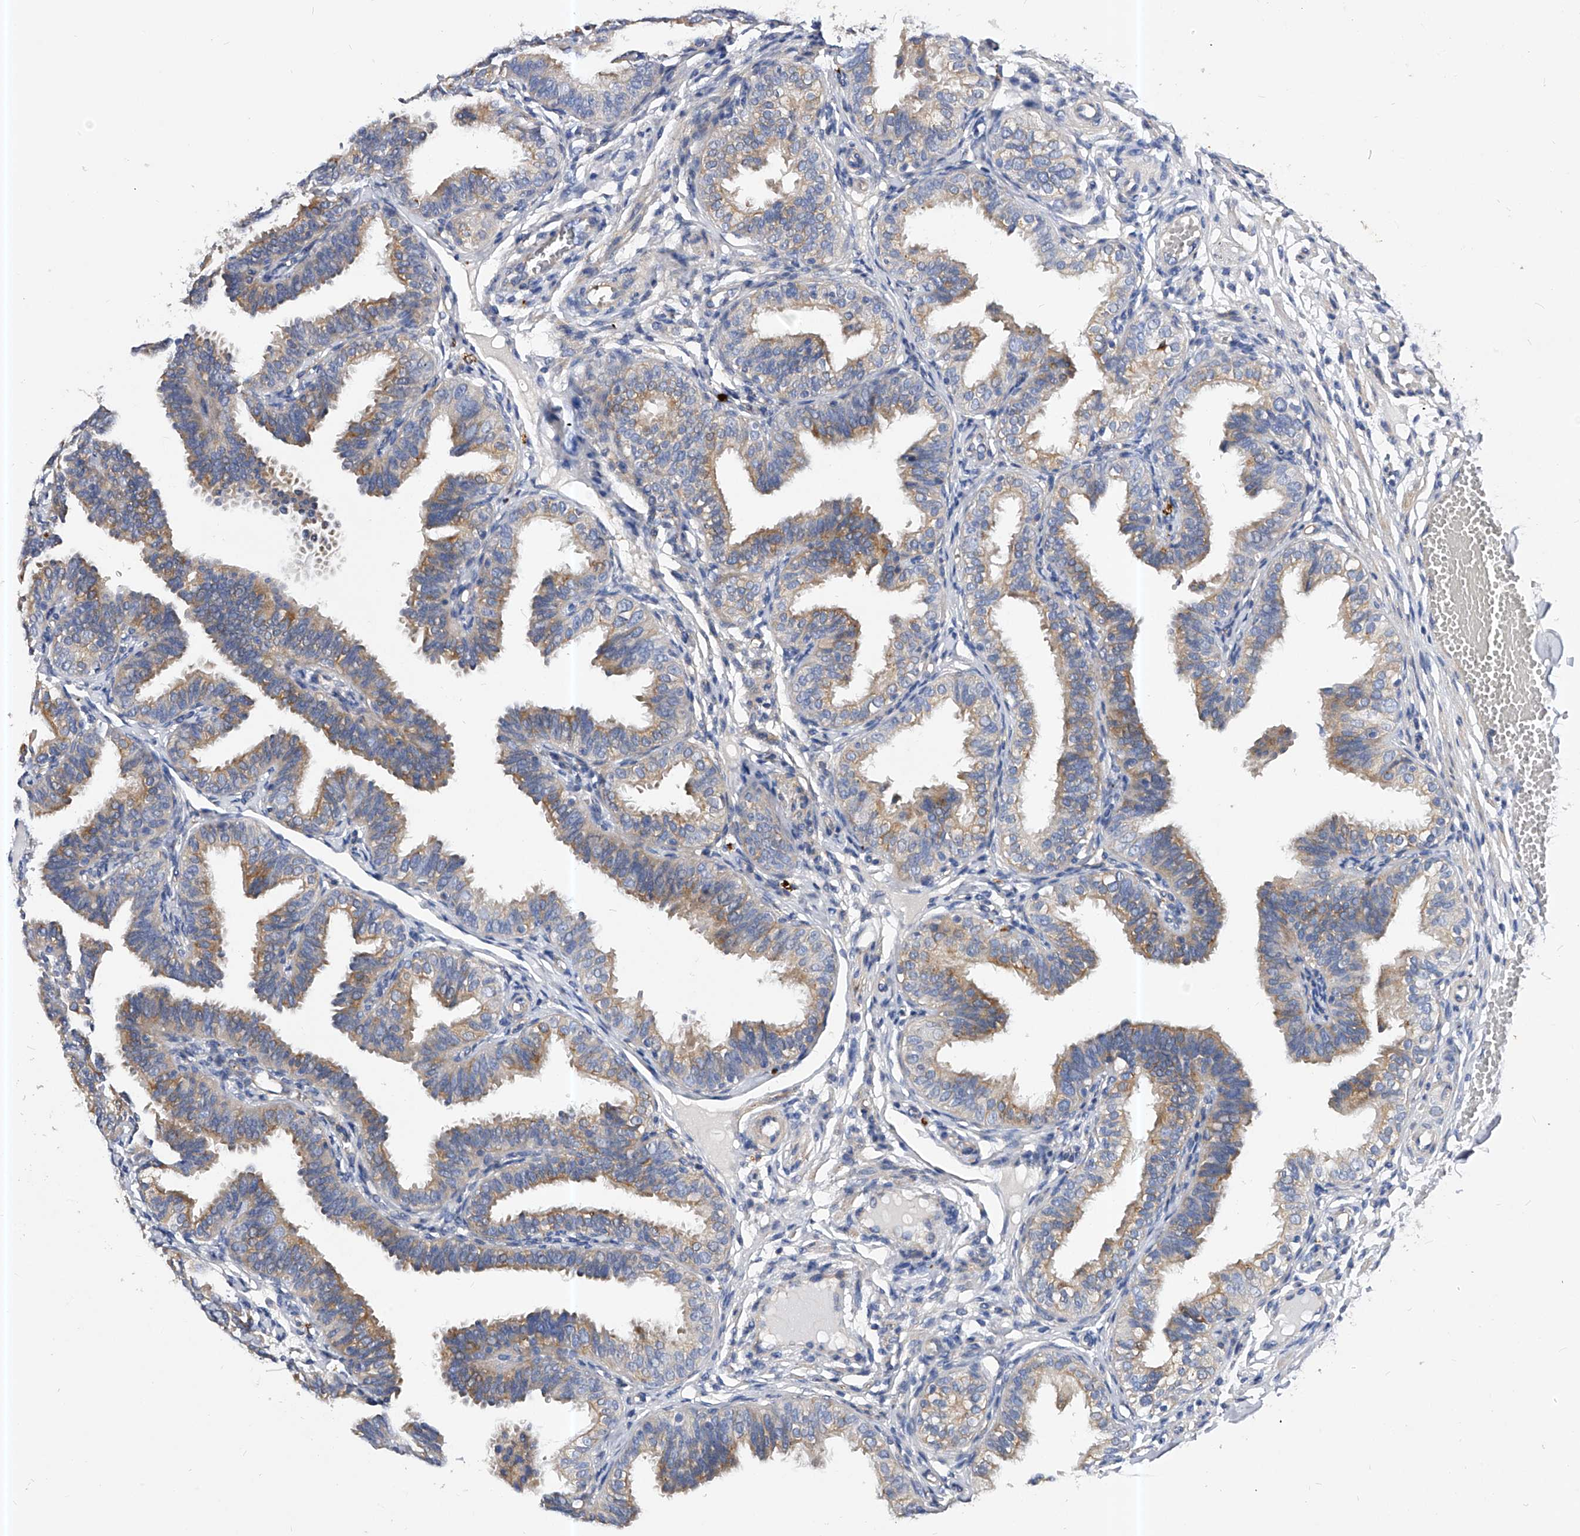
{"staining": {"intensity": "moderate", "quantity": ">75%", "location": "cytoplasmic/membranous"}, "tissue": "fallopian tube", "cell_type": "Glandular cells", "image_type": "normal", "snomed": [{"axis": "morphology", "description": "Normal tissue, NOS"}, {"axis": "topography", "description": "Fallopian tube"}], "caption": "A medium amount of moderate cytoplasmic/membranous expression is seen in about >75% of glandular cells in benign fallopian tube. (Brightfield microscopy of DAB IHC at high magnification).", "gene": "PPP5C", "patient": {"sex": "female", "age": 35}}